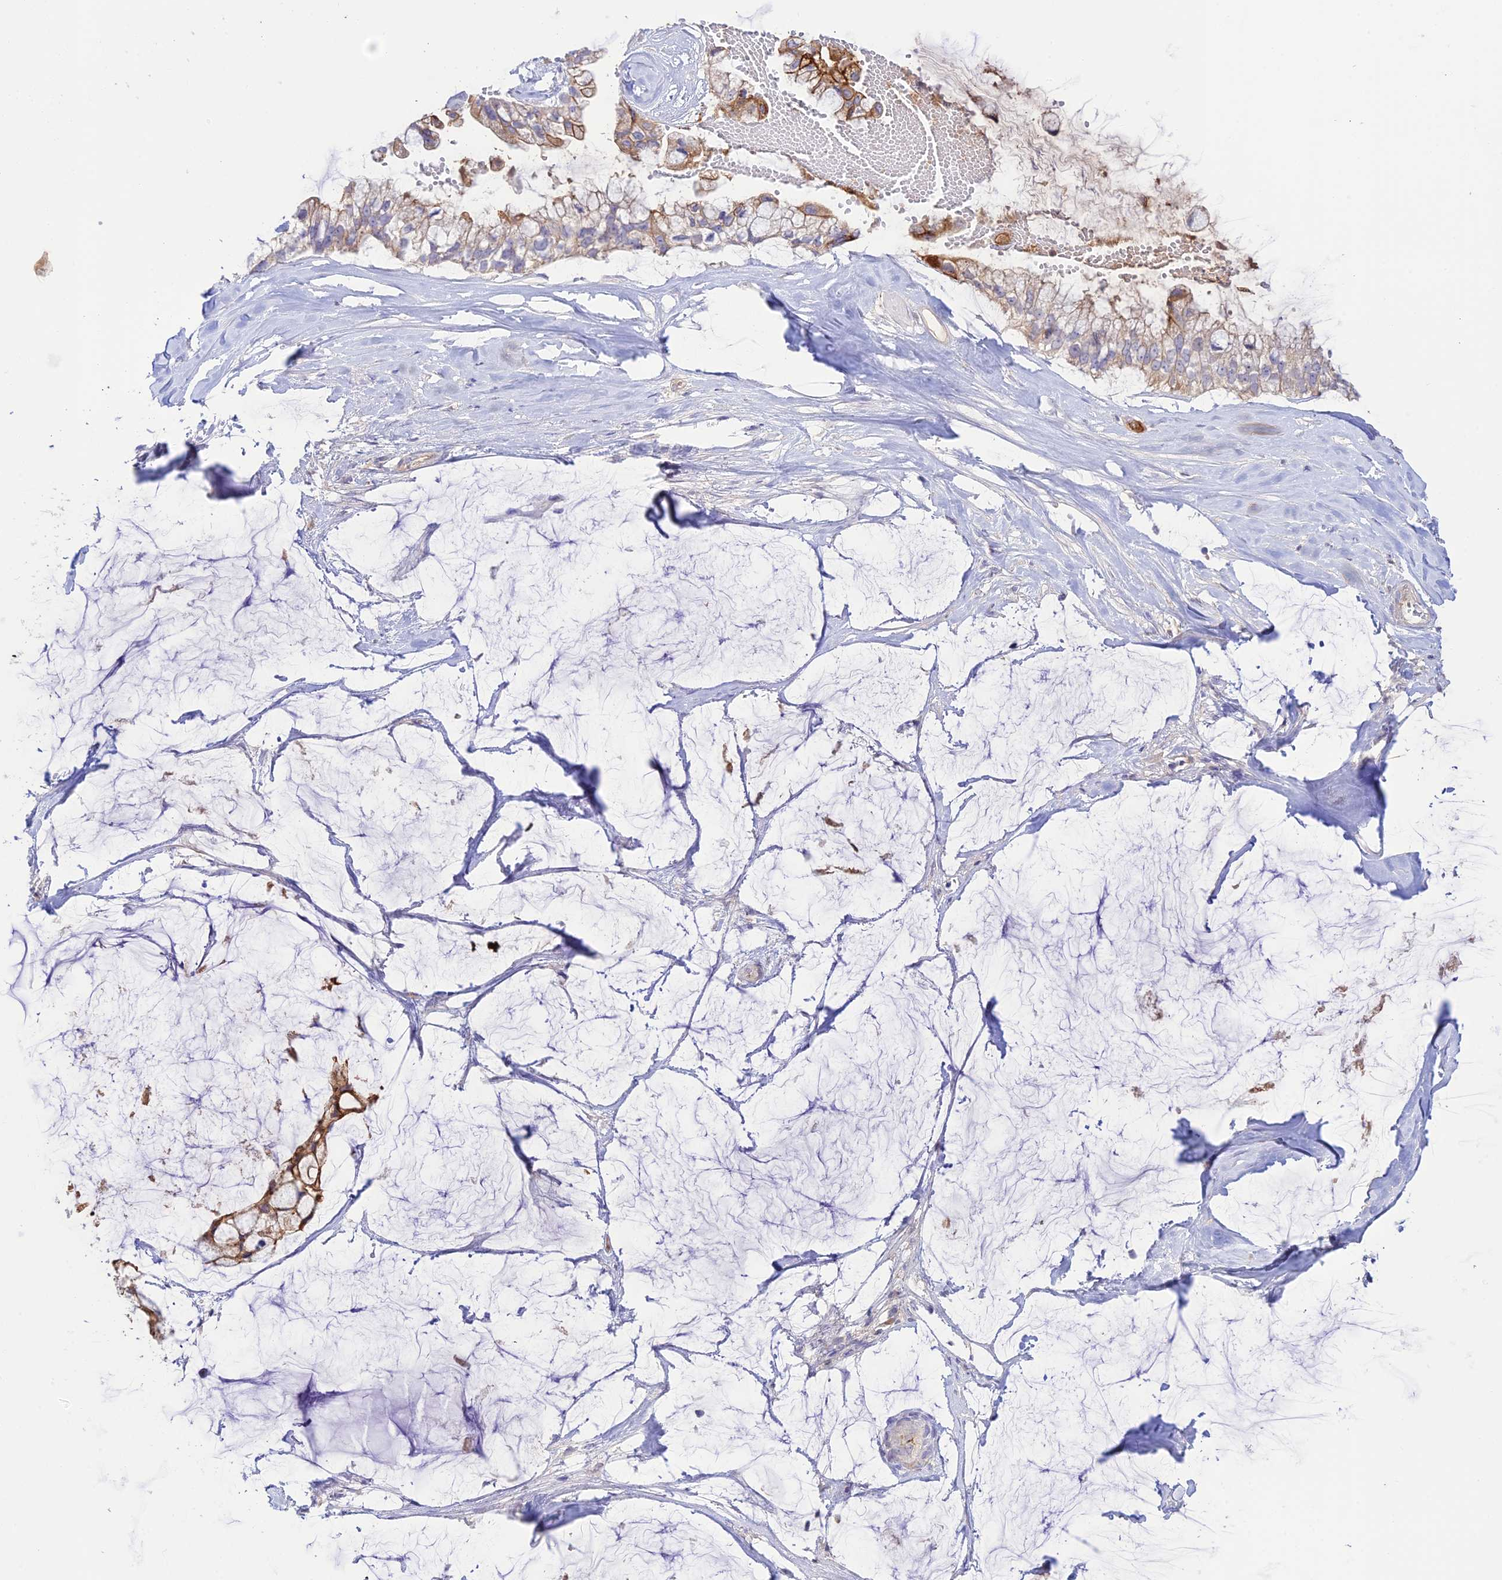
{"staining": {"intensity": "moderate", "quantity": "<25%", "location": "cytoplasmic/membranous"}, "tissue": "ovarian cancer", "cell_type": "Tumor cells", "image_type": "cancer", "snomed": [{"axis": "morphology", "description": "Cystadenocarcinoma, mucinous, NOS"}, {"axis": "topography", "description": "Ovary"}], "caption": "This is a micrograph of immunohistochemistry staining of ovarian mucinous cystadenocarcinoma, which shows moderate expression in the cytoplasmic/membranous of tumor cells.", "gene": "NLRP9", "patient": {"sex": "female", "age": 39}}